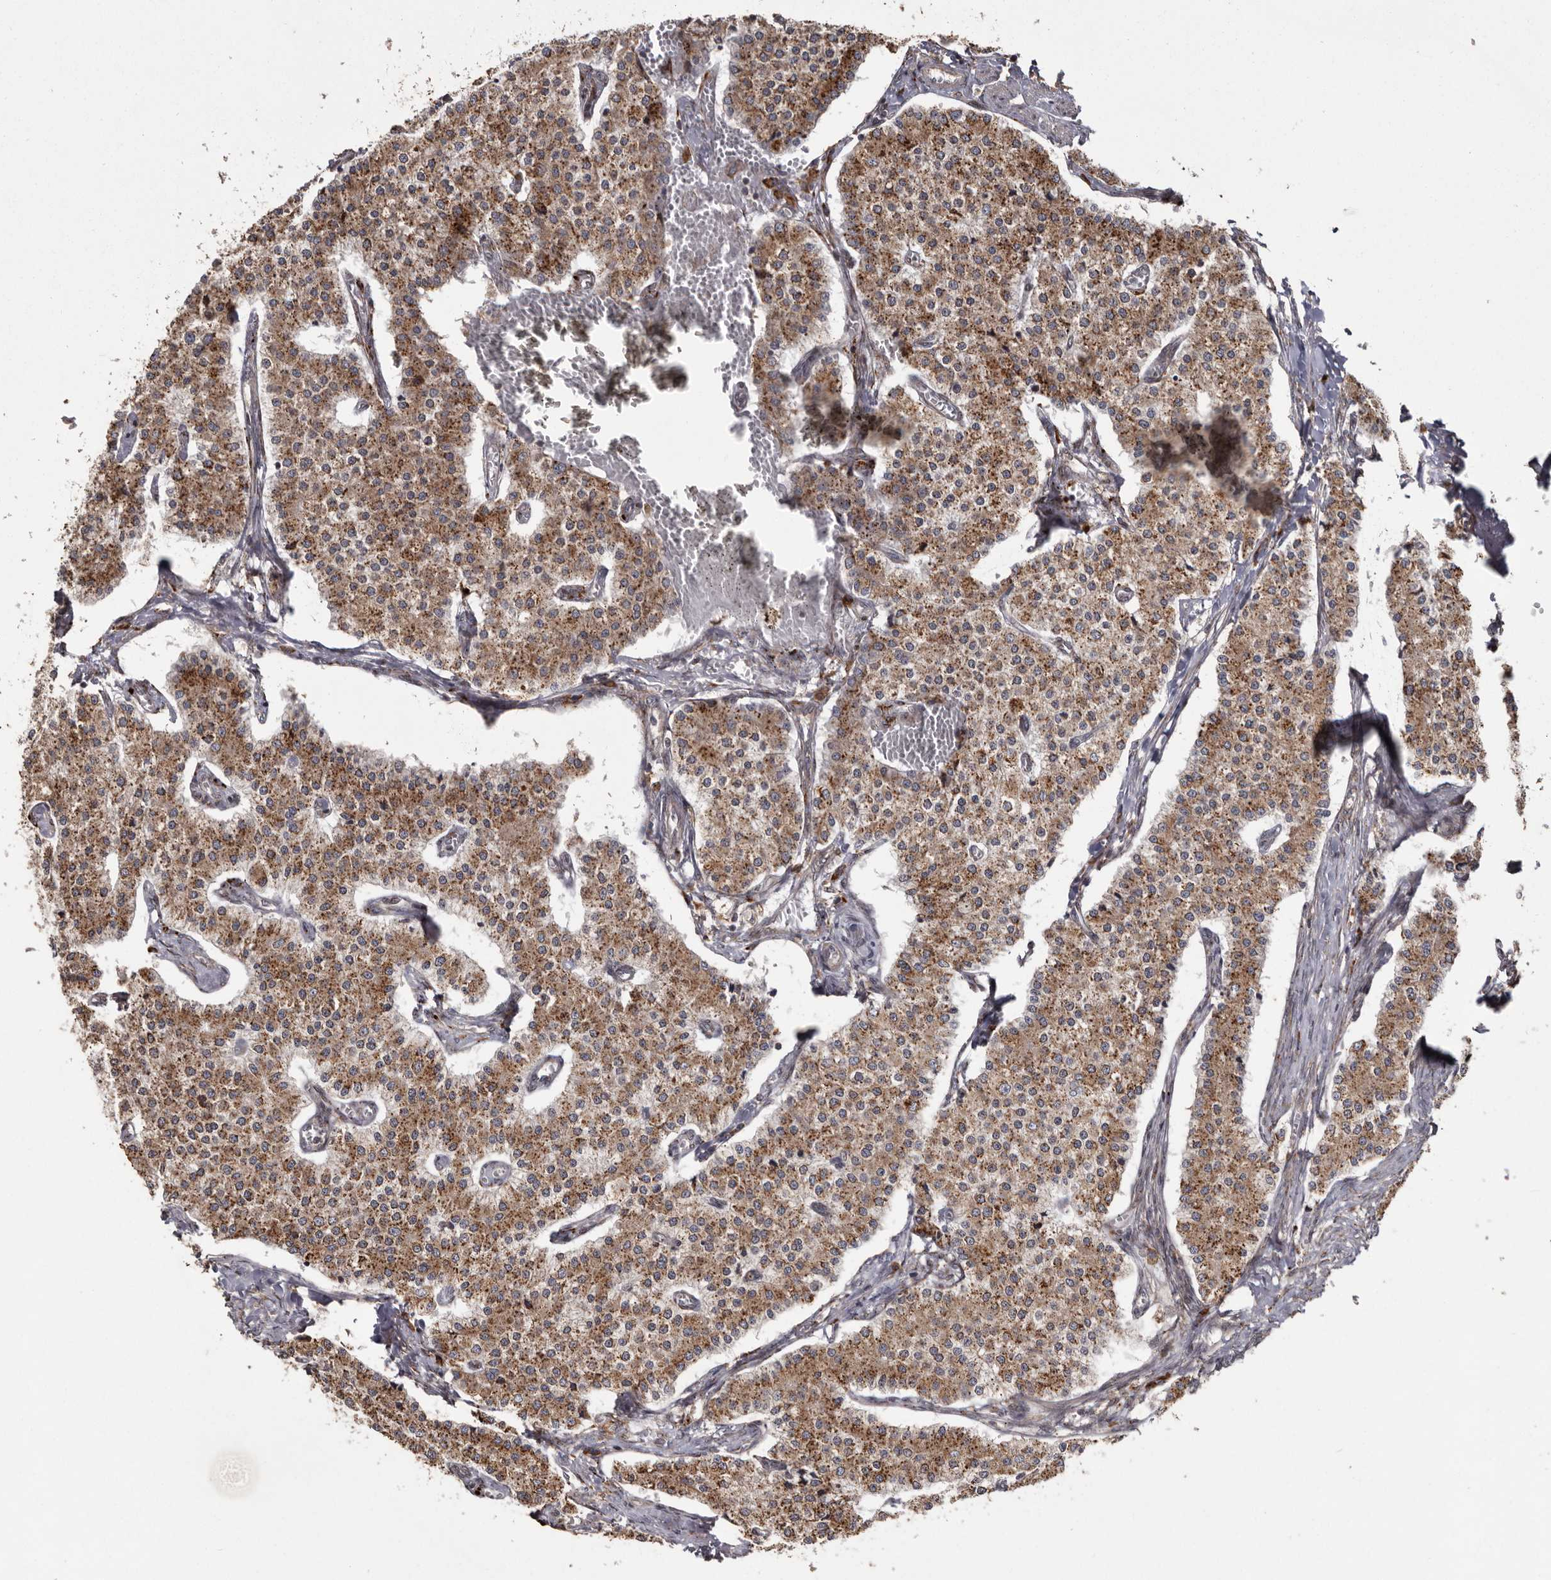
{"staining": {"intensity": "moderate", "quantity": ">75%", "location": "cytoplasmic/membranous"}, "tissue": "carcinoid", "cell_type": "Tumor cells", "image_type": "cancer", "snomed": [{"axis": "morphology", "description": "Carcinoid, malignant, NOS"}, {"axis": "topography", "description": "Colon"}], "caption": "This is a photomicrograph of IHC staining of carcinoid (malignant), which shows moderate staining in the cytoplasmic/membranous of tumor cells.", "gene": "NUP43", "patient": {"sex": "female", "age": 52}}